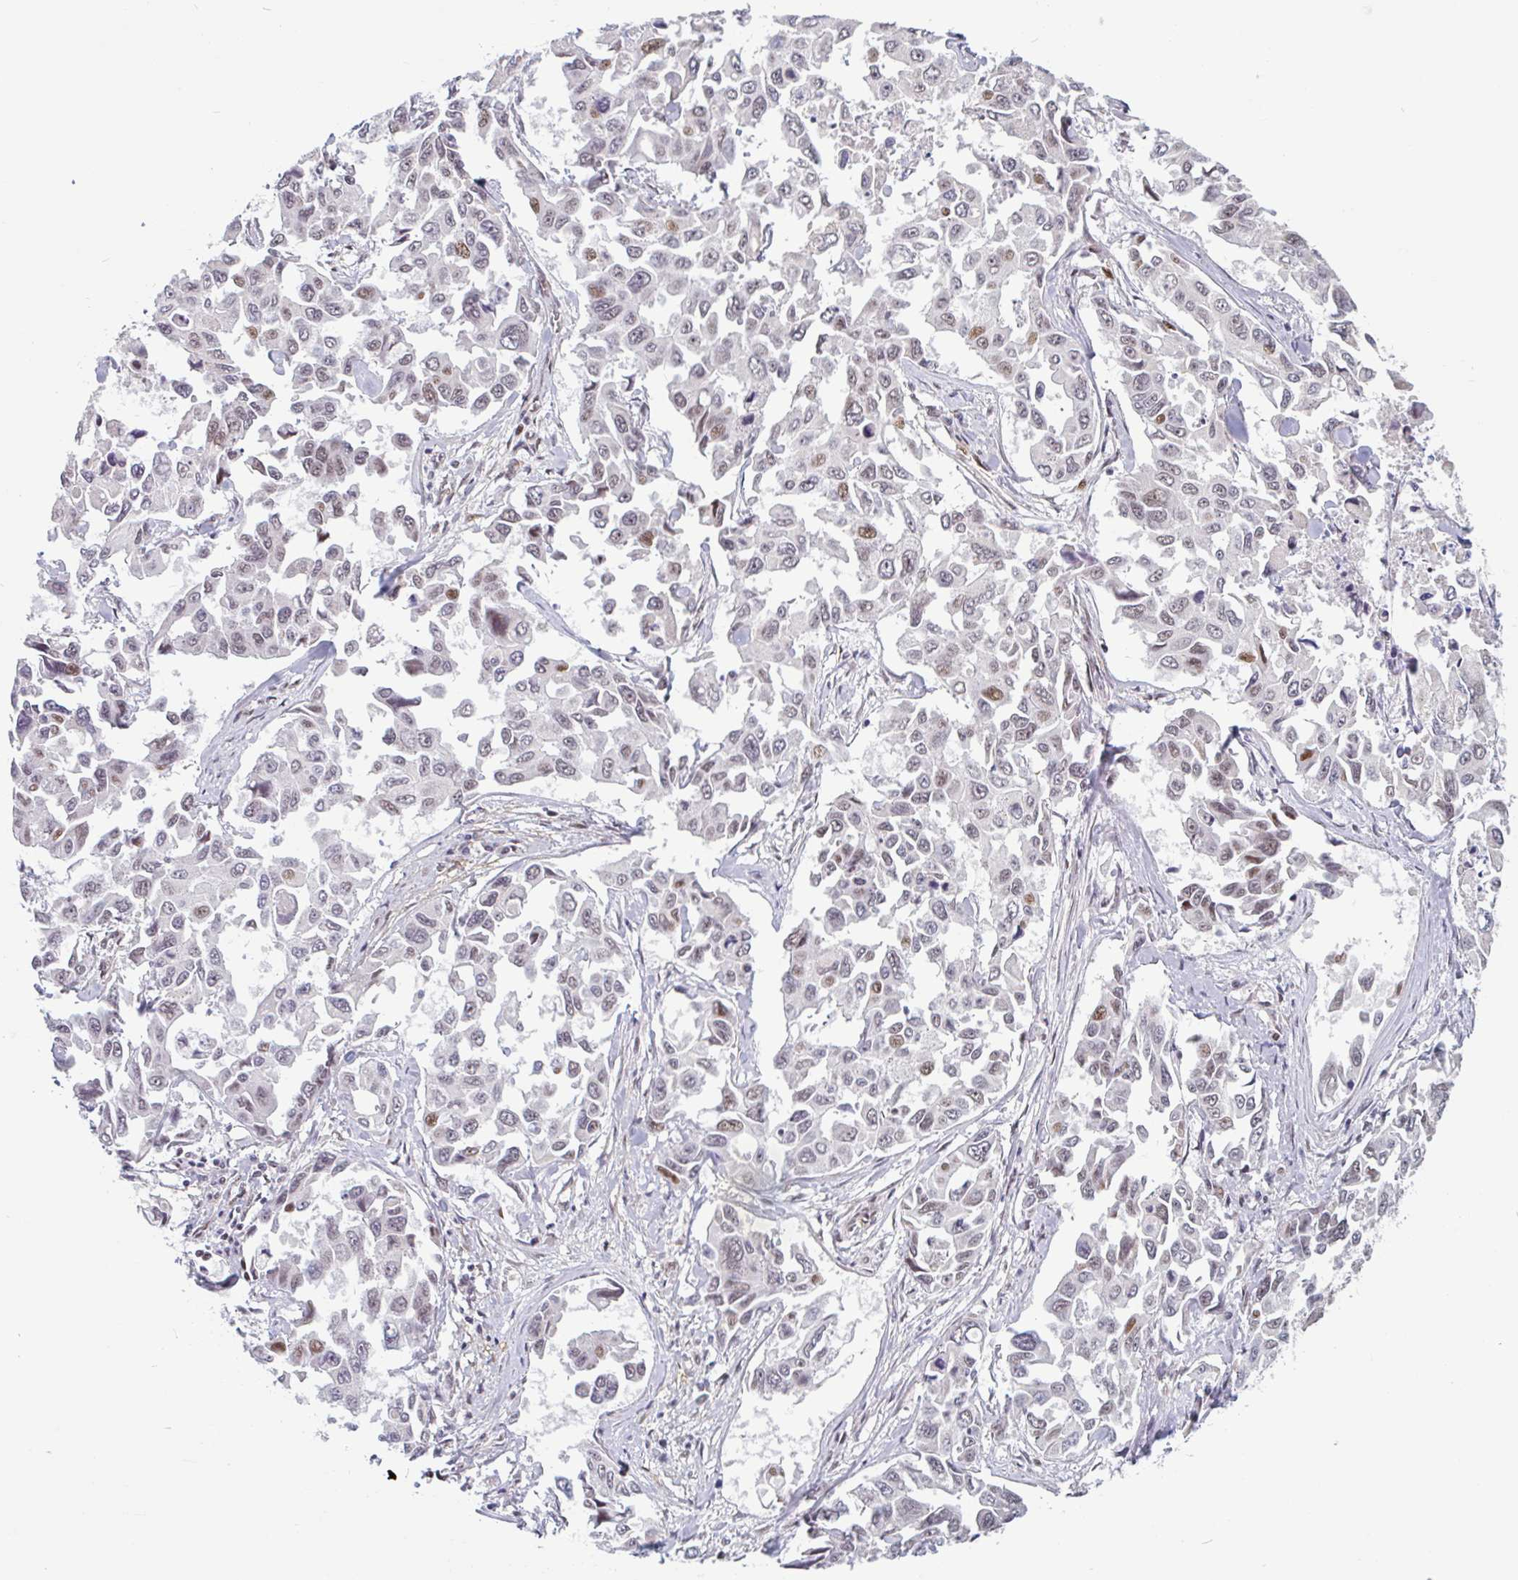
{"staining": {"intensity": "moderate", "quantity": "<25%", "location": "nuclear"}, "tissue": "lung cancer", "cell_type": "Tumor cells", "image_type": "cancer", "snomed": [{"axis": "morphology", "description": "Adenocarcinoma, NOS"}, {"axis": "topography", "description": "Lung"}], "caption": "The histopathology image demonstrates a brown stain indicating the presence of a protein in the nuclear of tumor cells in lung cancer (adenocarcinoma). (DAB IHC, brown staining for protein, blue staining for nuclei).", "gene": "TMEM119", "patient": {"sex": "male", "age": 64}}